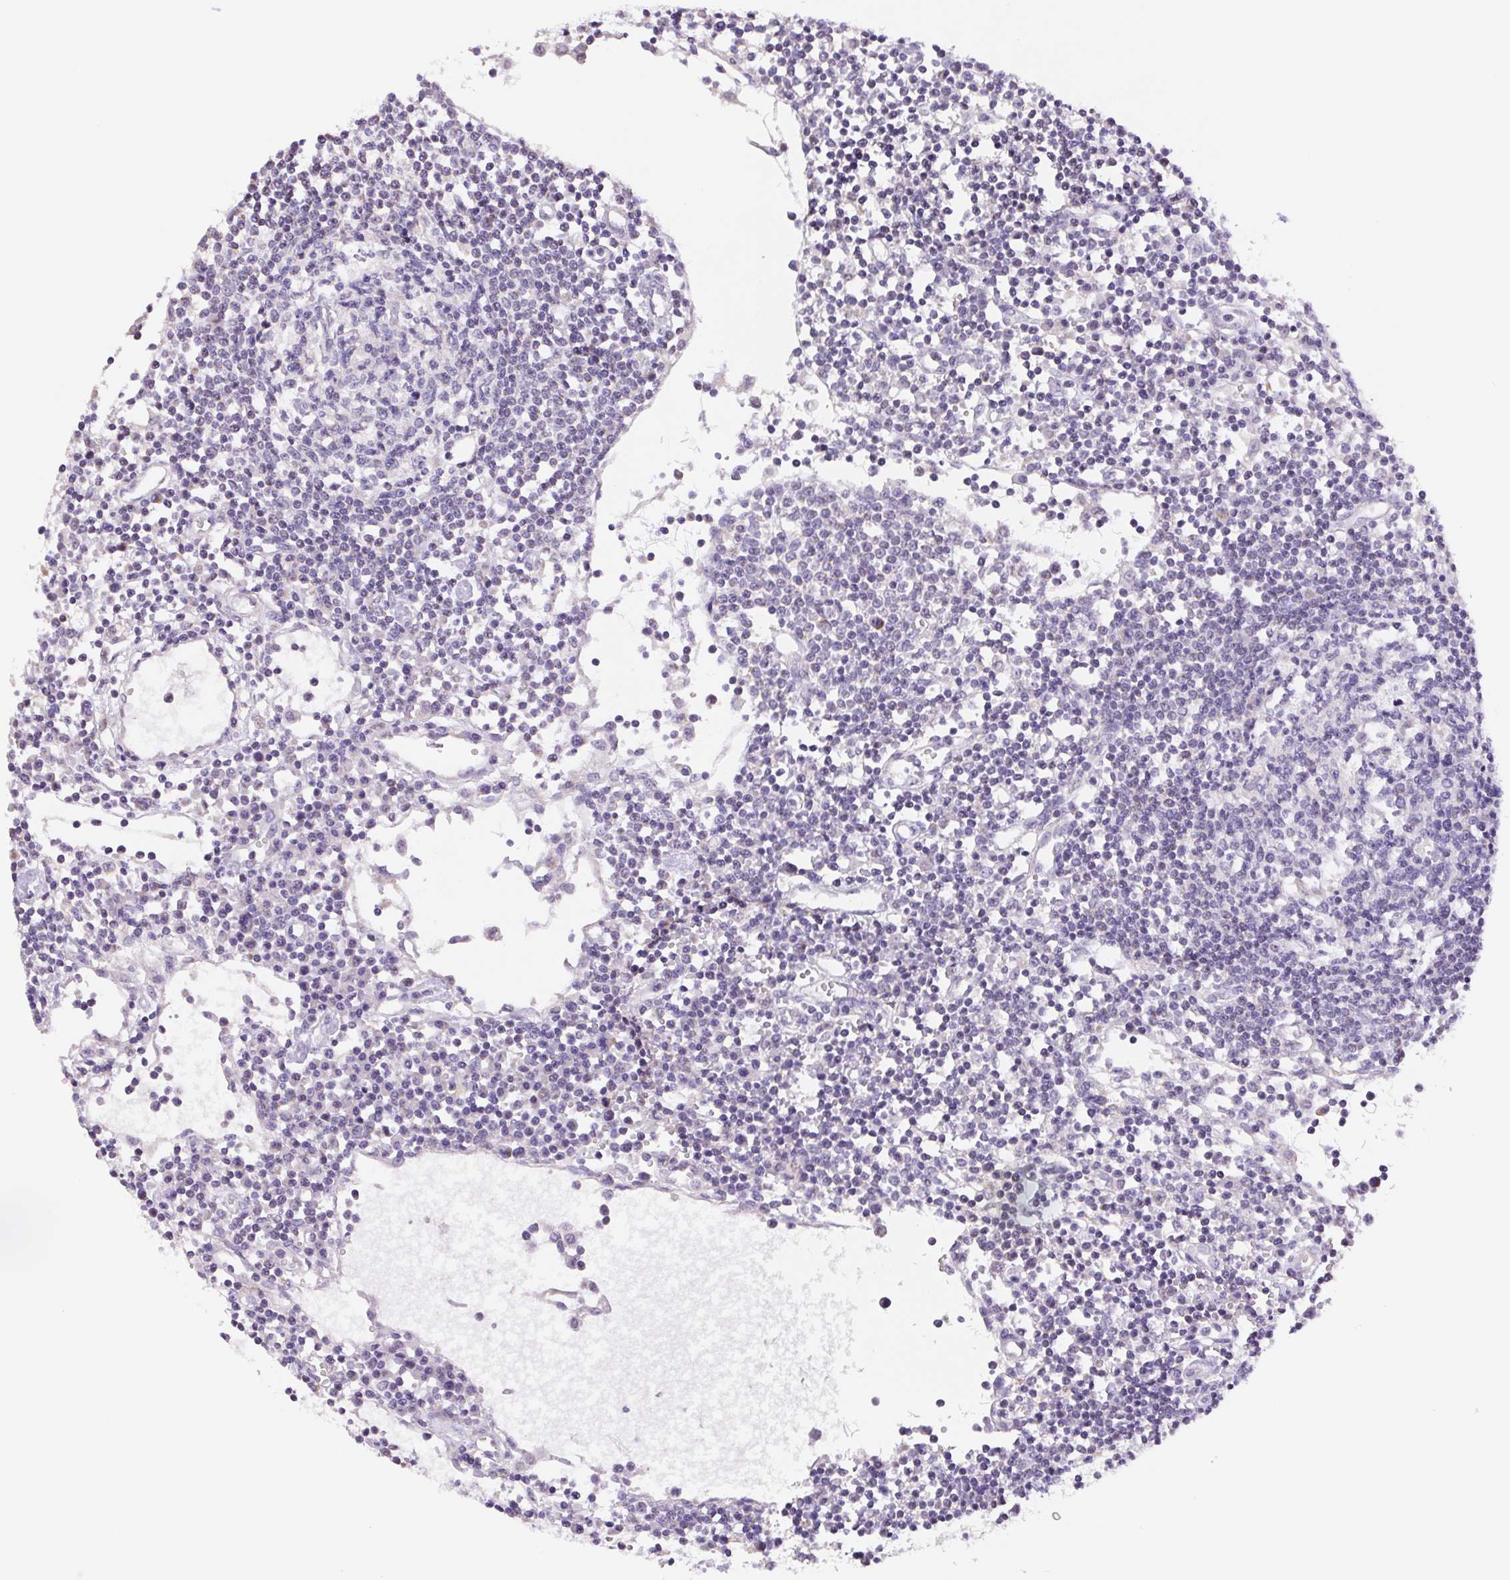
{"staining": {"intensity": "negative", "quantity": "none", "location": "none"}, "tissue": "lymph node", "cell_type": "Germinal center cells", "image_type": "normal", "snomed": [{"axis": "morphology", "description": "Normal tissue, NOS"}, {"axis": "topography", "description": "Lymph node"}], "caption": "Human lymph node stained for a protein using immunohistochemistry (IHC) demonstrates no staining in germinal center cells.", "gene": "FKBP6", "patient": {"sex": "female", "age": 78}}